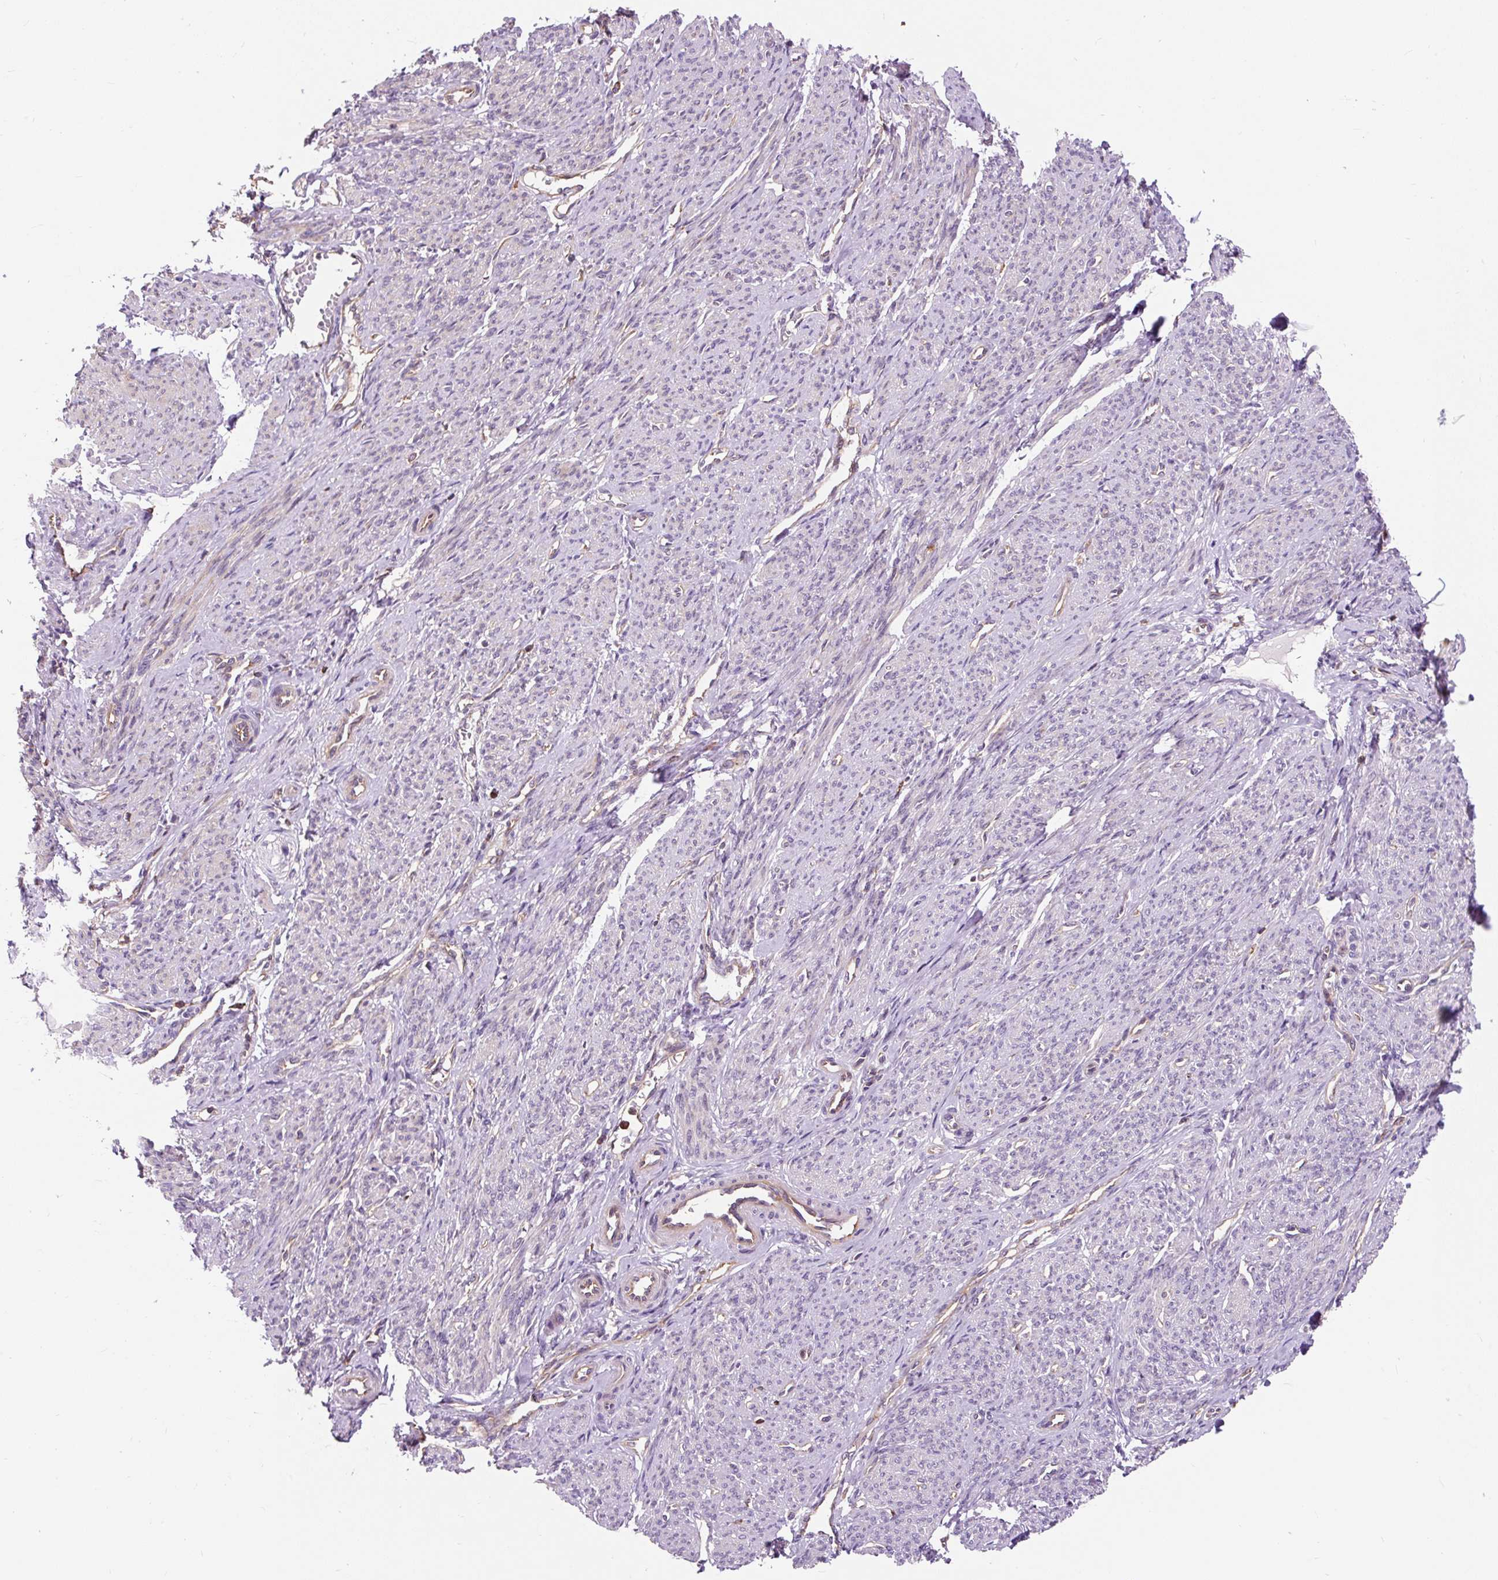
{"staining": {"intensity": "weak", "quantity": "25%-75%", "location": "cytoplasmic/membranous"}, "tissue": "smooth muscle", "cell_type": "Smooth muscle cells", "image_type": "normal", "snomed": [{"axis": "morphology", "description": "Normal tissue, NOS"}, {"axis": "topography", "description": "Smooth muscle"}], "caption": "Immunohistochemical staining of normal smooth muscle reveals weak cytoplasmic/membranous protein staining in approximately 25%-75% of smooth muscle cells. The staining is performed using DAB (3,3'-diaminobenzidine) brown chromogen to label protein expression. The nuclei are counter-stained blue using hematoxylin.", "gene": "CISD3", "patient": {"sex": "female", "age": 65}}